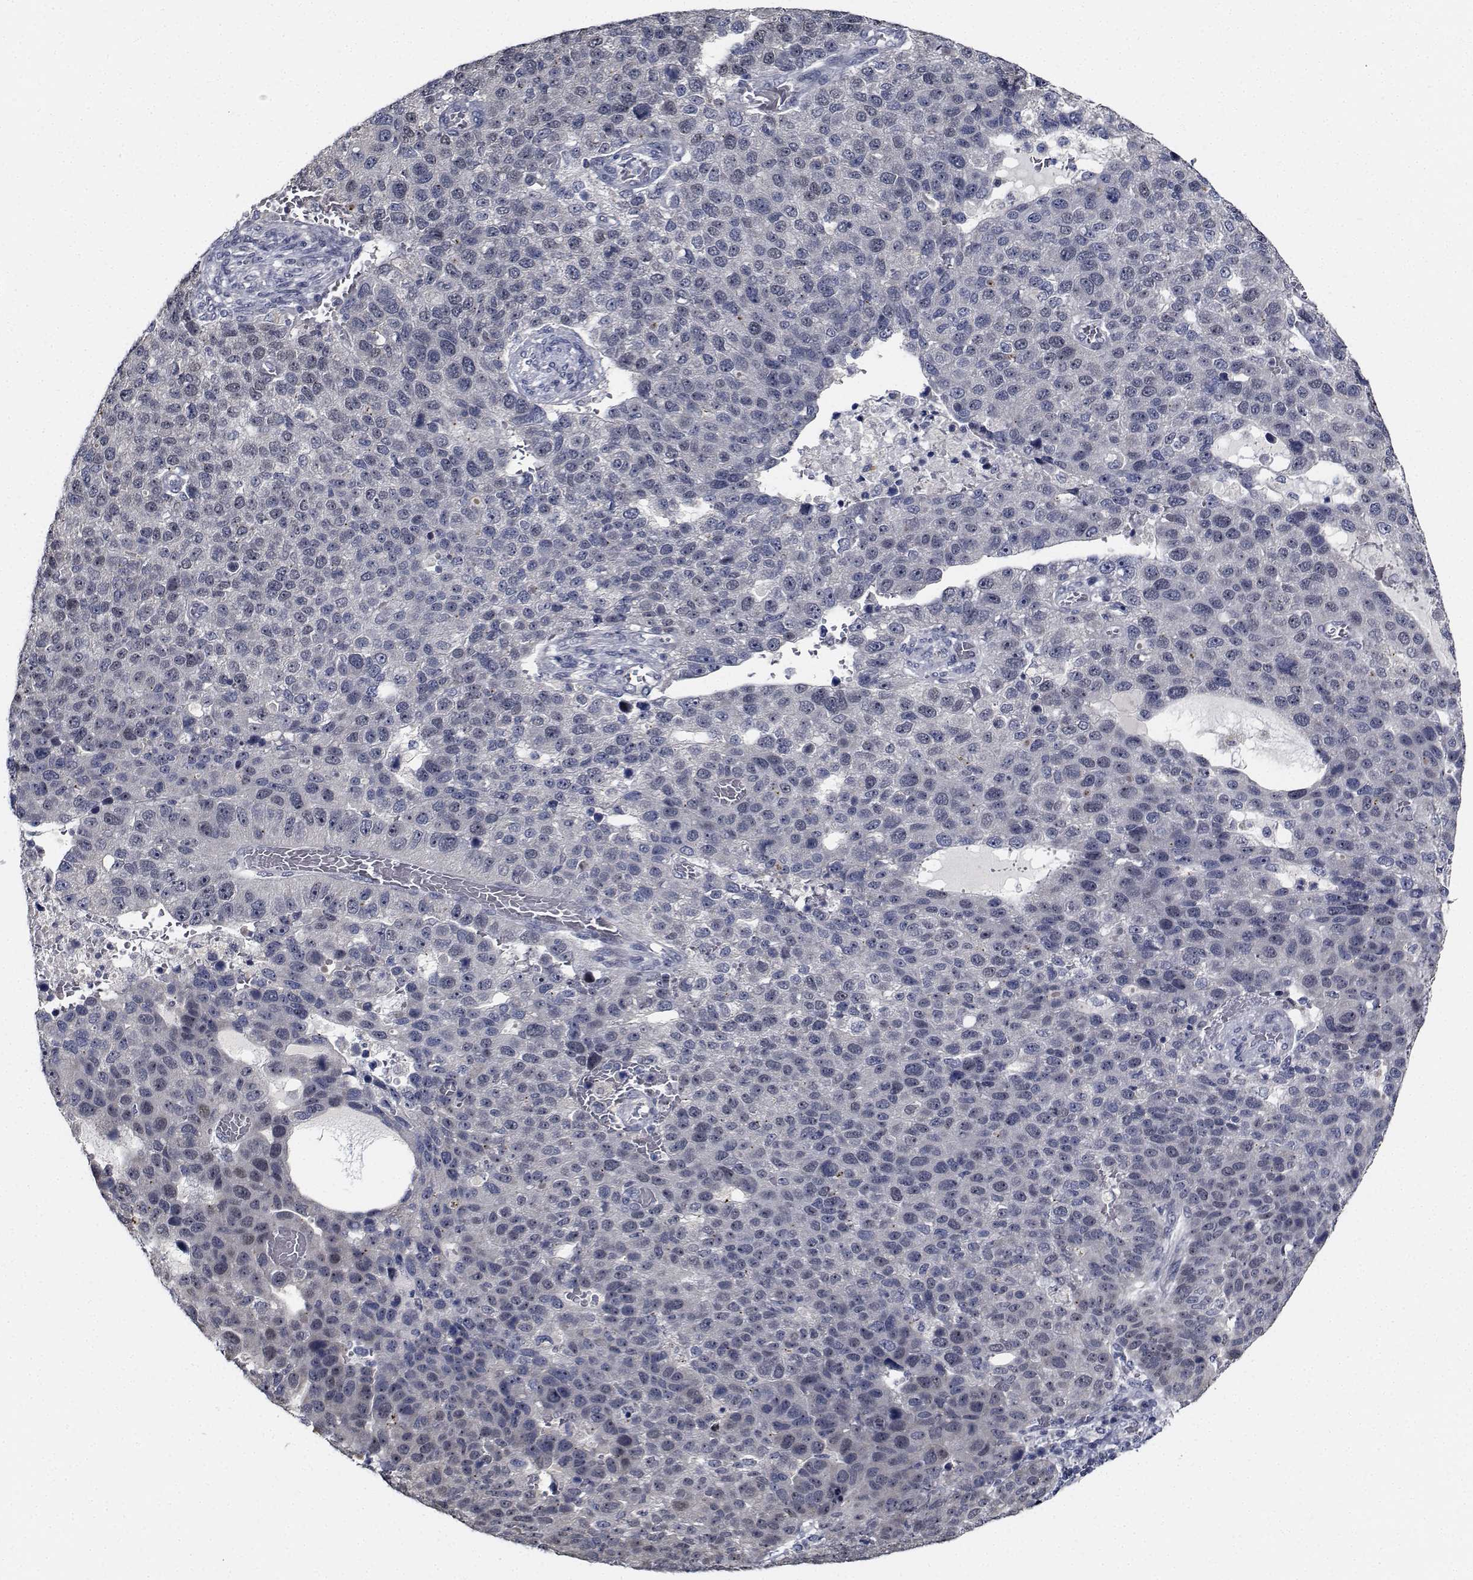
{"staining": {"intensity": "negative", "quantity": "none", "location": "none"}, "tissue": "pancreatic cancer", "cell_type": "Tumor cells", "image_type": "cancer", "snomed": [{"axis": "morphology", "description": "Adenocarcinoma, NOS"}, {"axis": "topography", "description": "Pancreas"}], "caption": "Tumor cells are negative for protein expression in human pancreatic cancer. The staining is performed using DAB brown chromogen with nuclei counter-stained in using hematoxylin.", "gene": "NVL", "patient": {"sex": "female", "age": 61}}